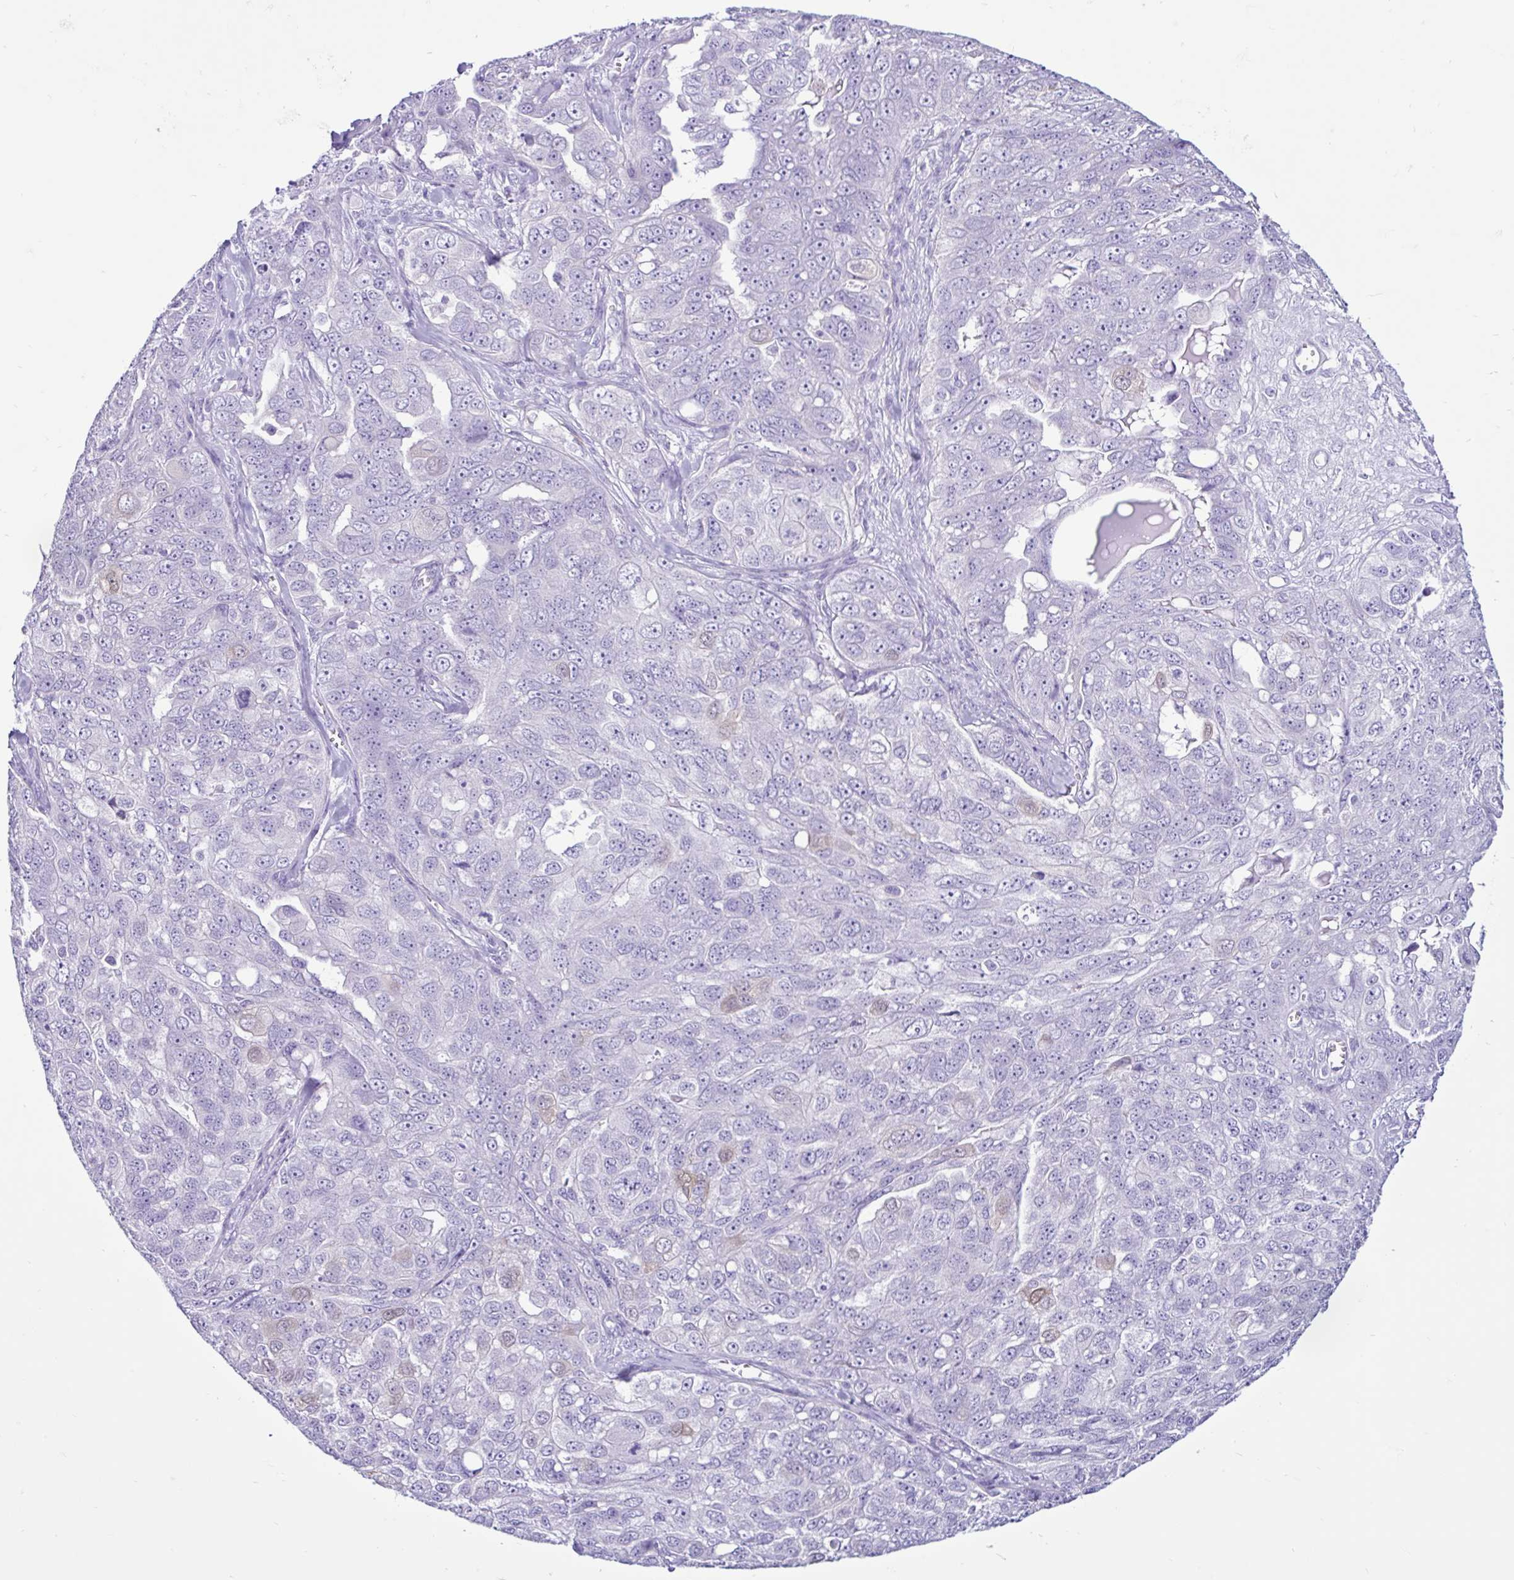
{"staining": {"intensity": "negative", "quantity": "none", "location": "none"}, "tissue": "ovarian cancer", "cell_type": "Tumor cells", "image_type": "cancer", "snomed": [{"axis": "morphology", "description": "Carcinoma, endometroid"}, {"axis": "topography", "description": "Ovary"}], "caption": "Immunohistochemistry of ovarian cancer shows no expression in tumor cells.", "gene": "CYP19A1", "patient": {"sex": "female", "age": 70}}